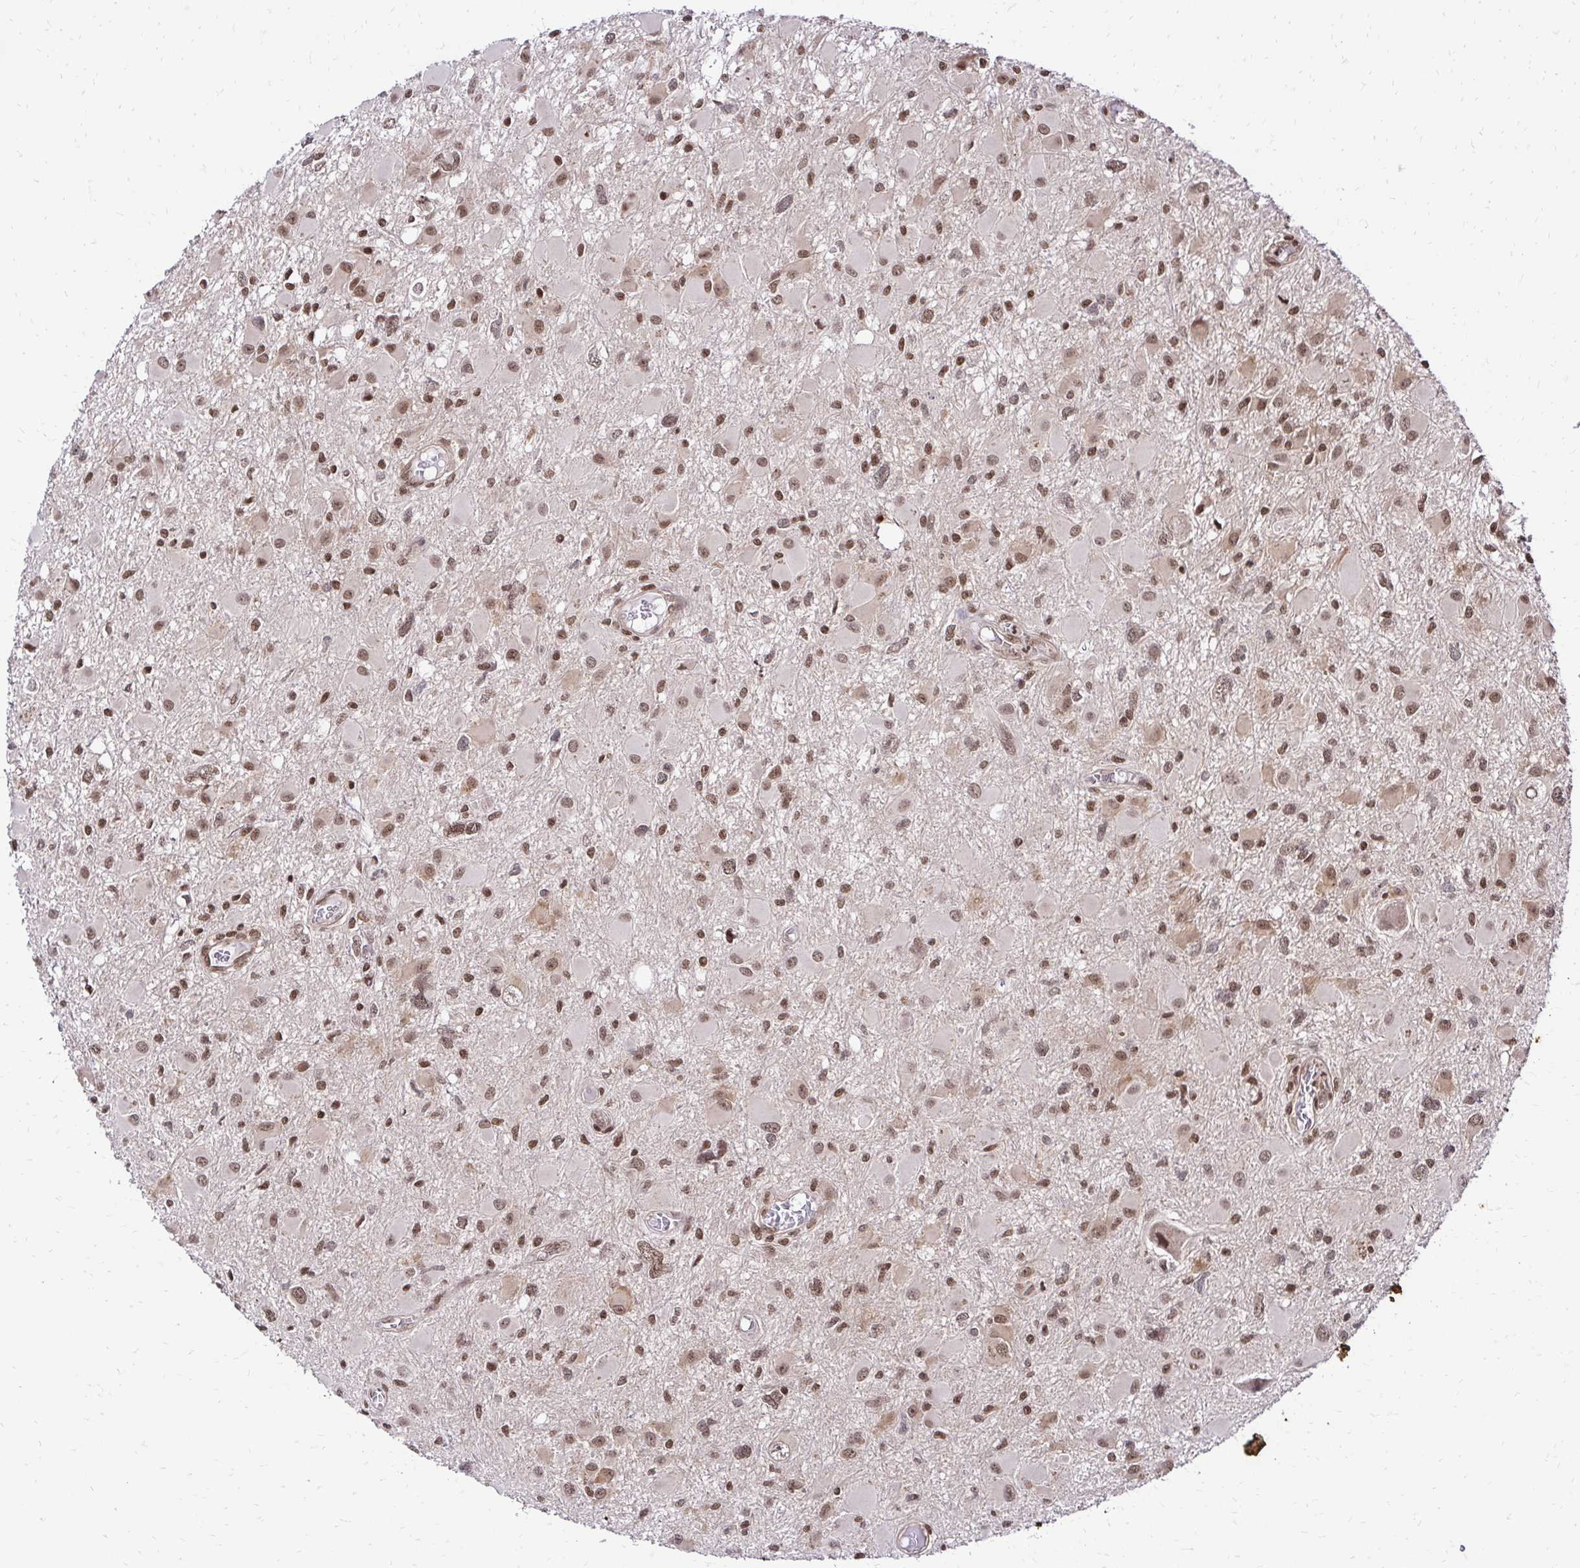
{"staining": {"intensity": "moderate", "quantity": ">75%", "location": "nuclear"}, "tissue": "glioma", "cell_type": "Tumor cells", "image_type": "cancer", "snomed": [{"axis": "morphology", "description": "Glioma, malignant, High grade"}, {"axis": "topography", "description": "Brain"}], "caption": "Human malignant glioma (high-grade) stained with a protein marker displays moderate staining in tumor cells.", "gene": "GLYR1", "patient": {"sex": "male", "age": 54}}